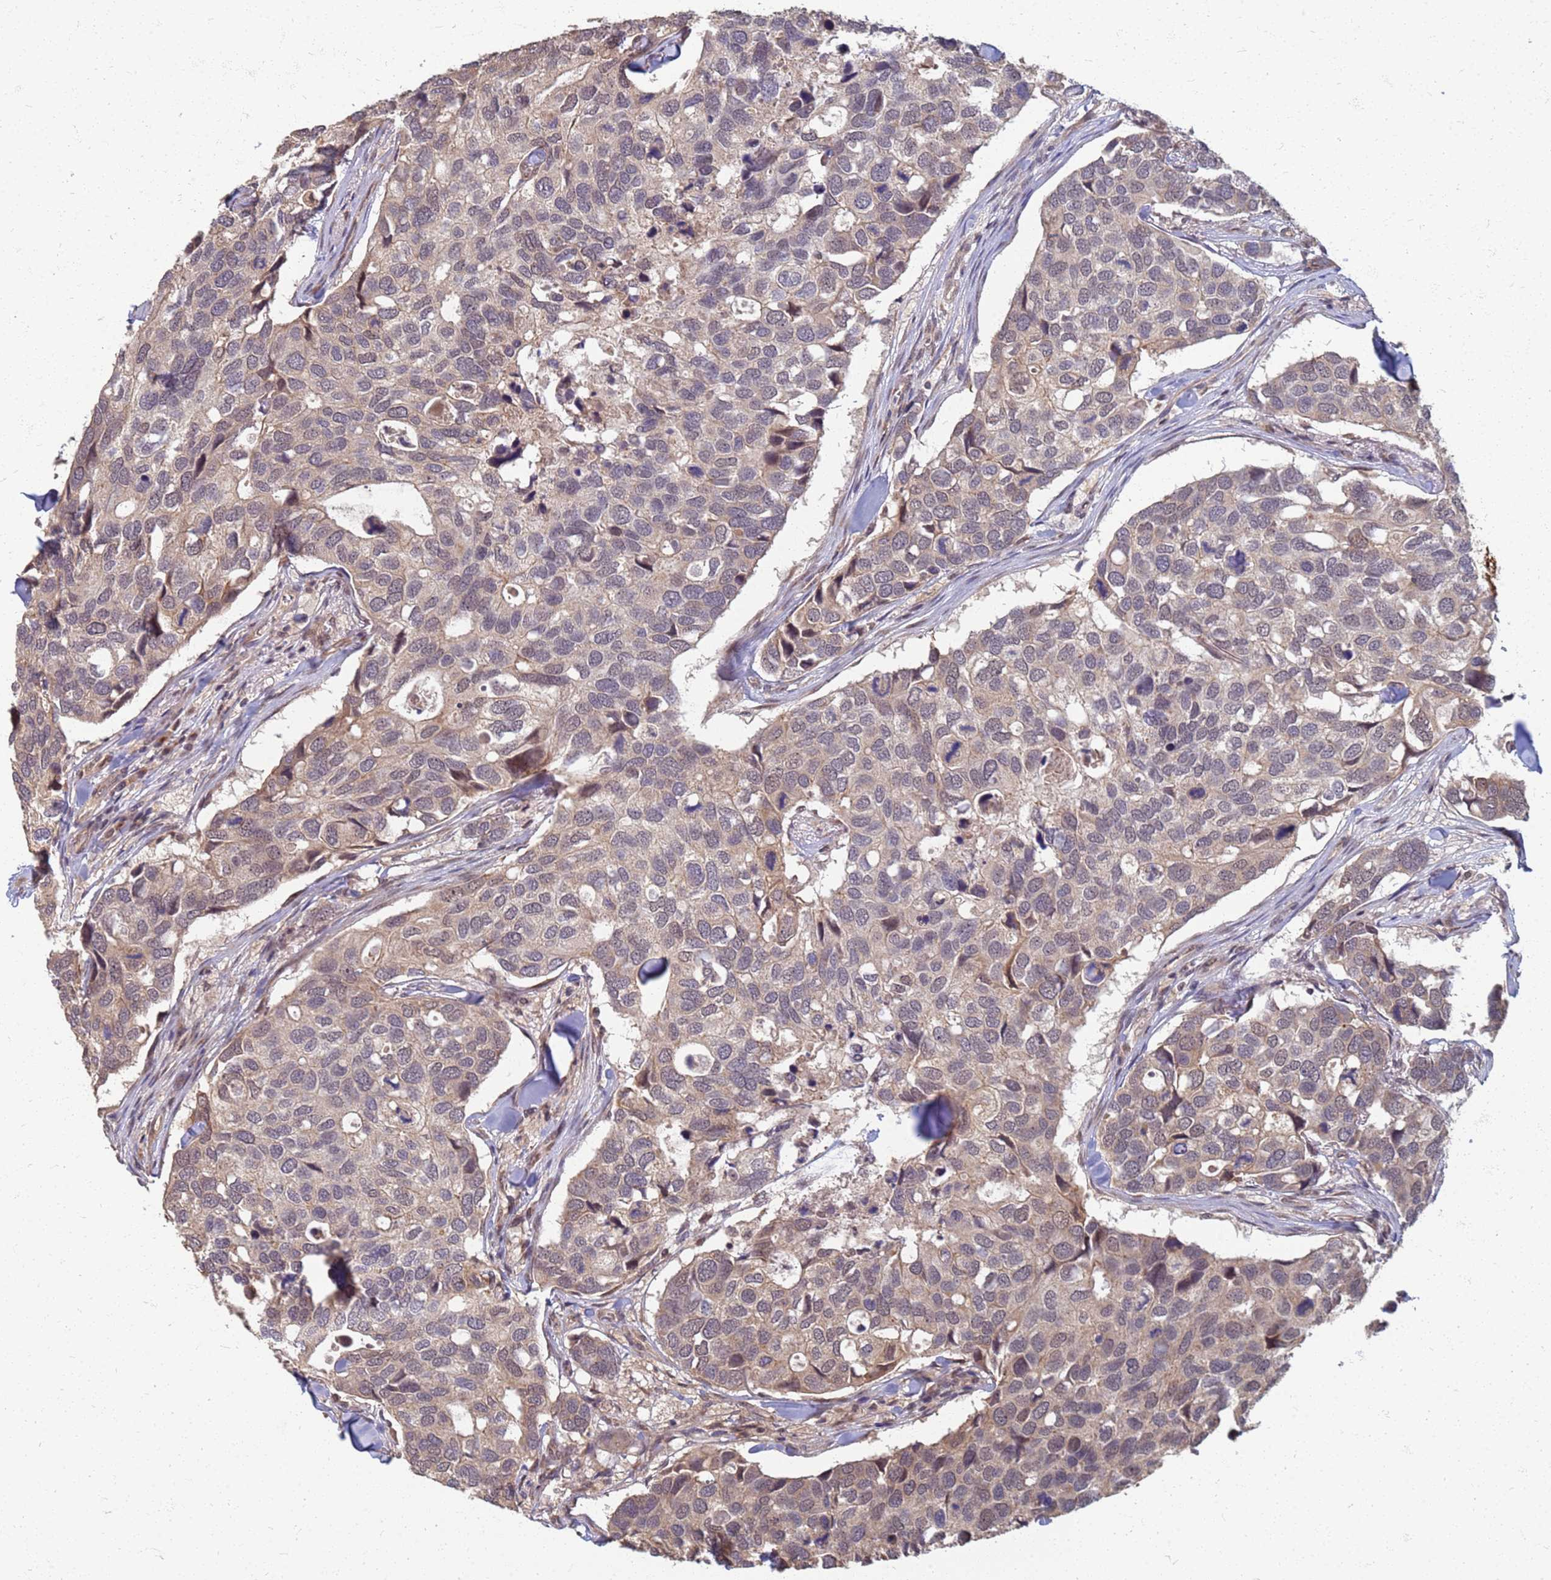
{"staining": {"intensity": "weak", "quantity": "25%-75%", "location": "cytoplasmic/membranous"}, "tissue": "breast cancer", "cell_type": "Tumor cells", "image_type": "cancer", "snomed": [{"axis": "morphology", "description": "Duct carcinoma"}, {"axis": "topography", "description": "Breast"}], "caption": "A high-resolution micrograph shows immunohistochemistry (IHC) staining of breast cancer, which exhibits weak cytoplasmic/membranous expression in about 25%-75% of tumor cells.", "gene": "ITGB4", "patient": {"sex": "female", "age": 83}}